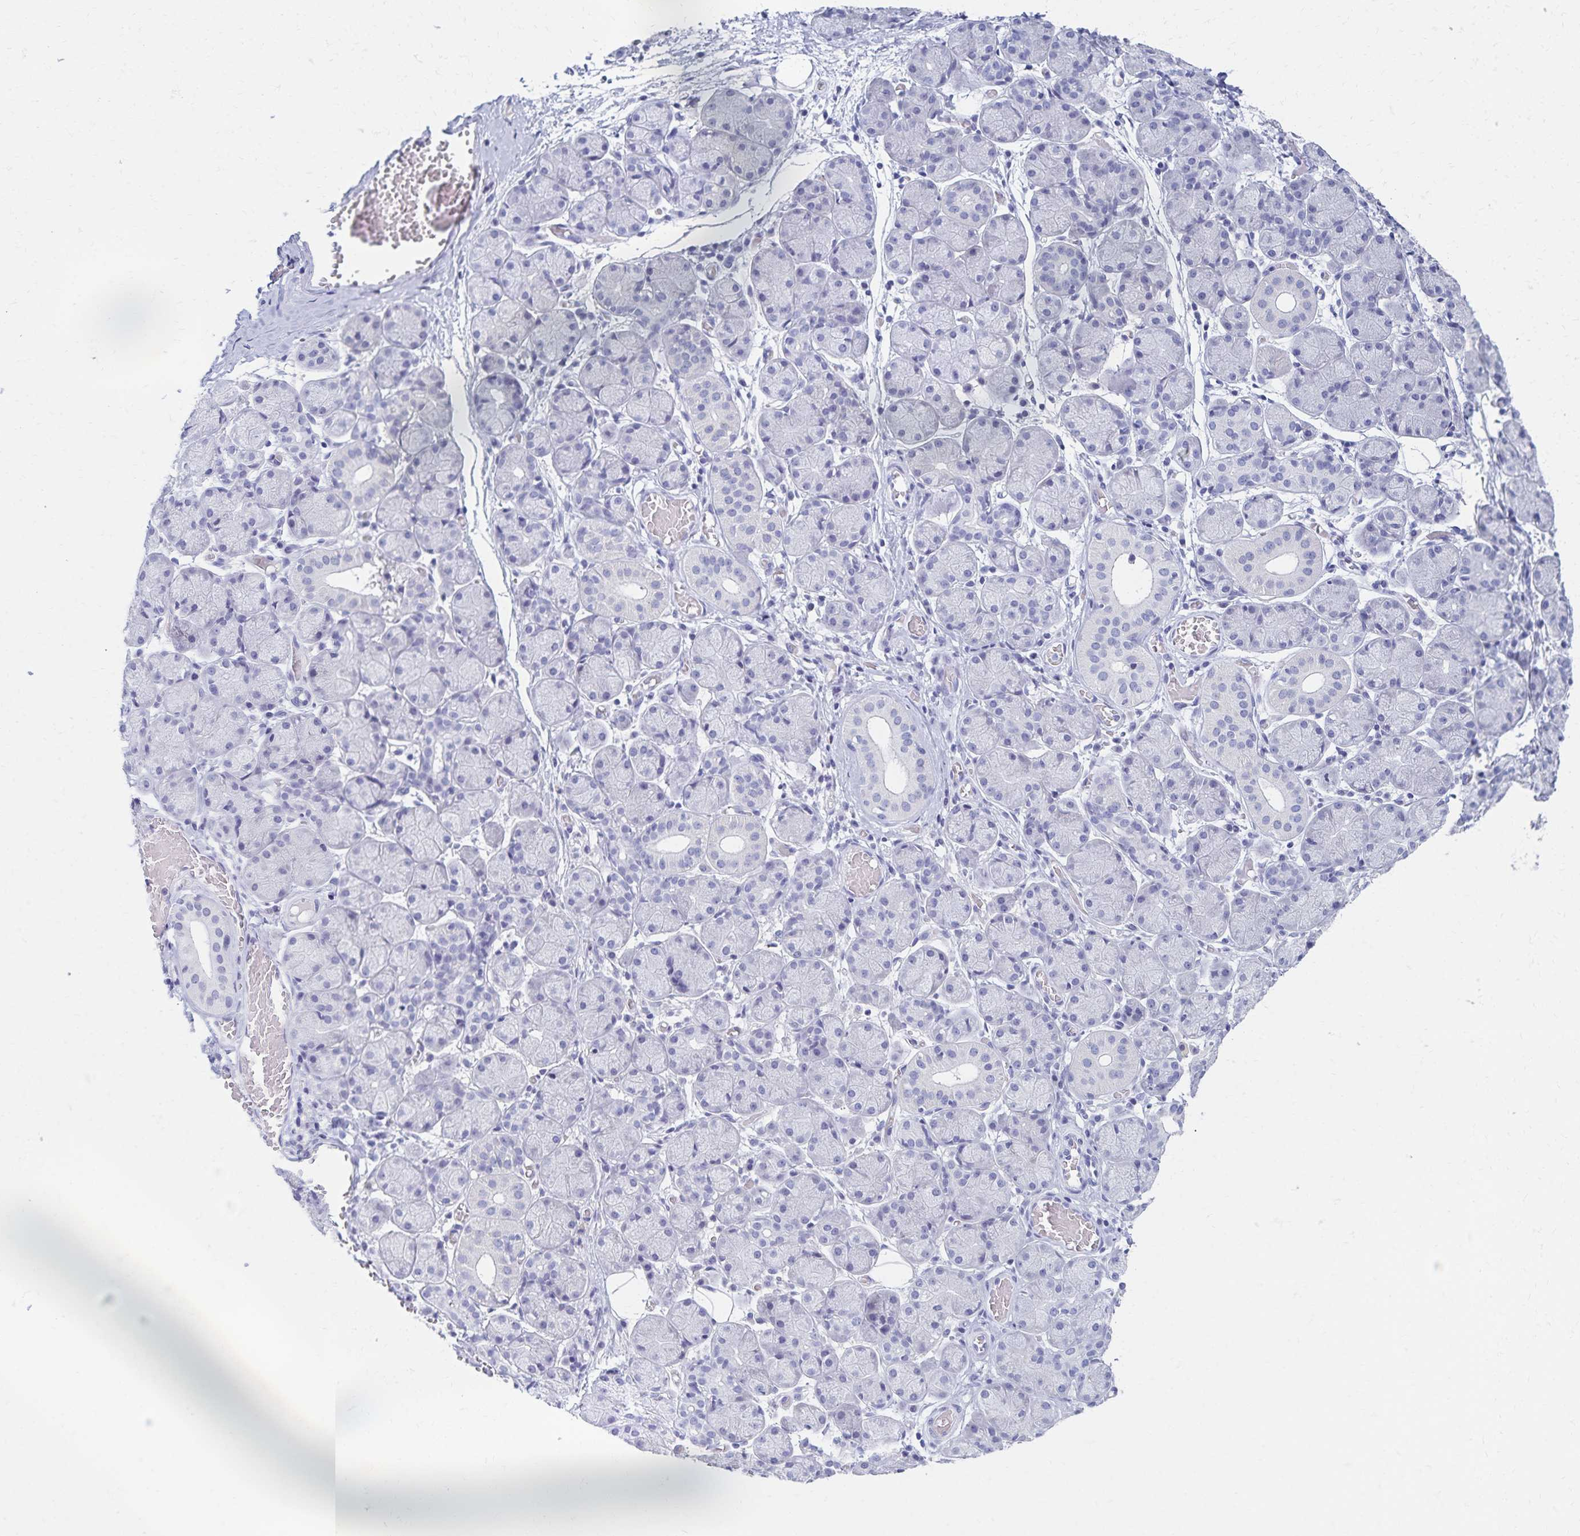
{"staining": {"intensity": "negative", "quantity": "none", "location": "none"}, "tissue": "salivary gland", "cell_type": "Glandular cells", "image_type": "normal", "snomed": [{"axis": "morphology", "description": "Normal tissue, NOS"}, {"axis": "topography", "description": "Salivary gland"}], "caption": "Immunohistochemistry (IHC) of normal salivary gland exhibits no expression in glandular cells. (Stains: DAB (3,3'-diaminobenzidine) IHC with hematoxylin counter stain, Microscopy: brightfield microscopy at high magnification).", "gene": "C2orf50", "patient": {"sex": "female", "age": 24}}